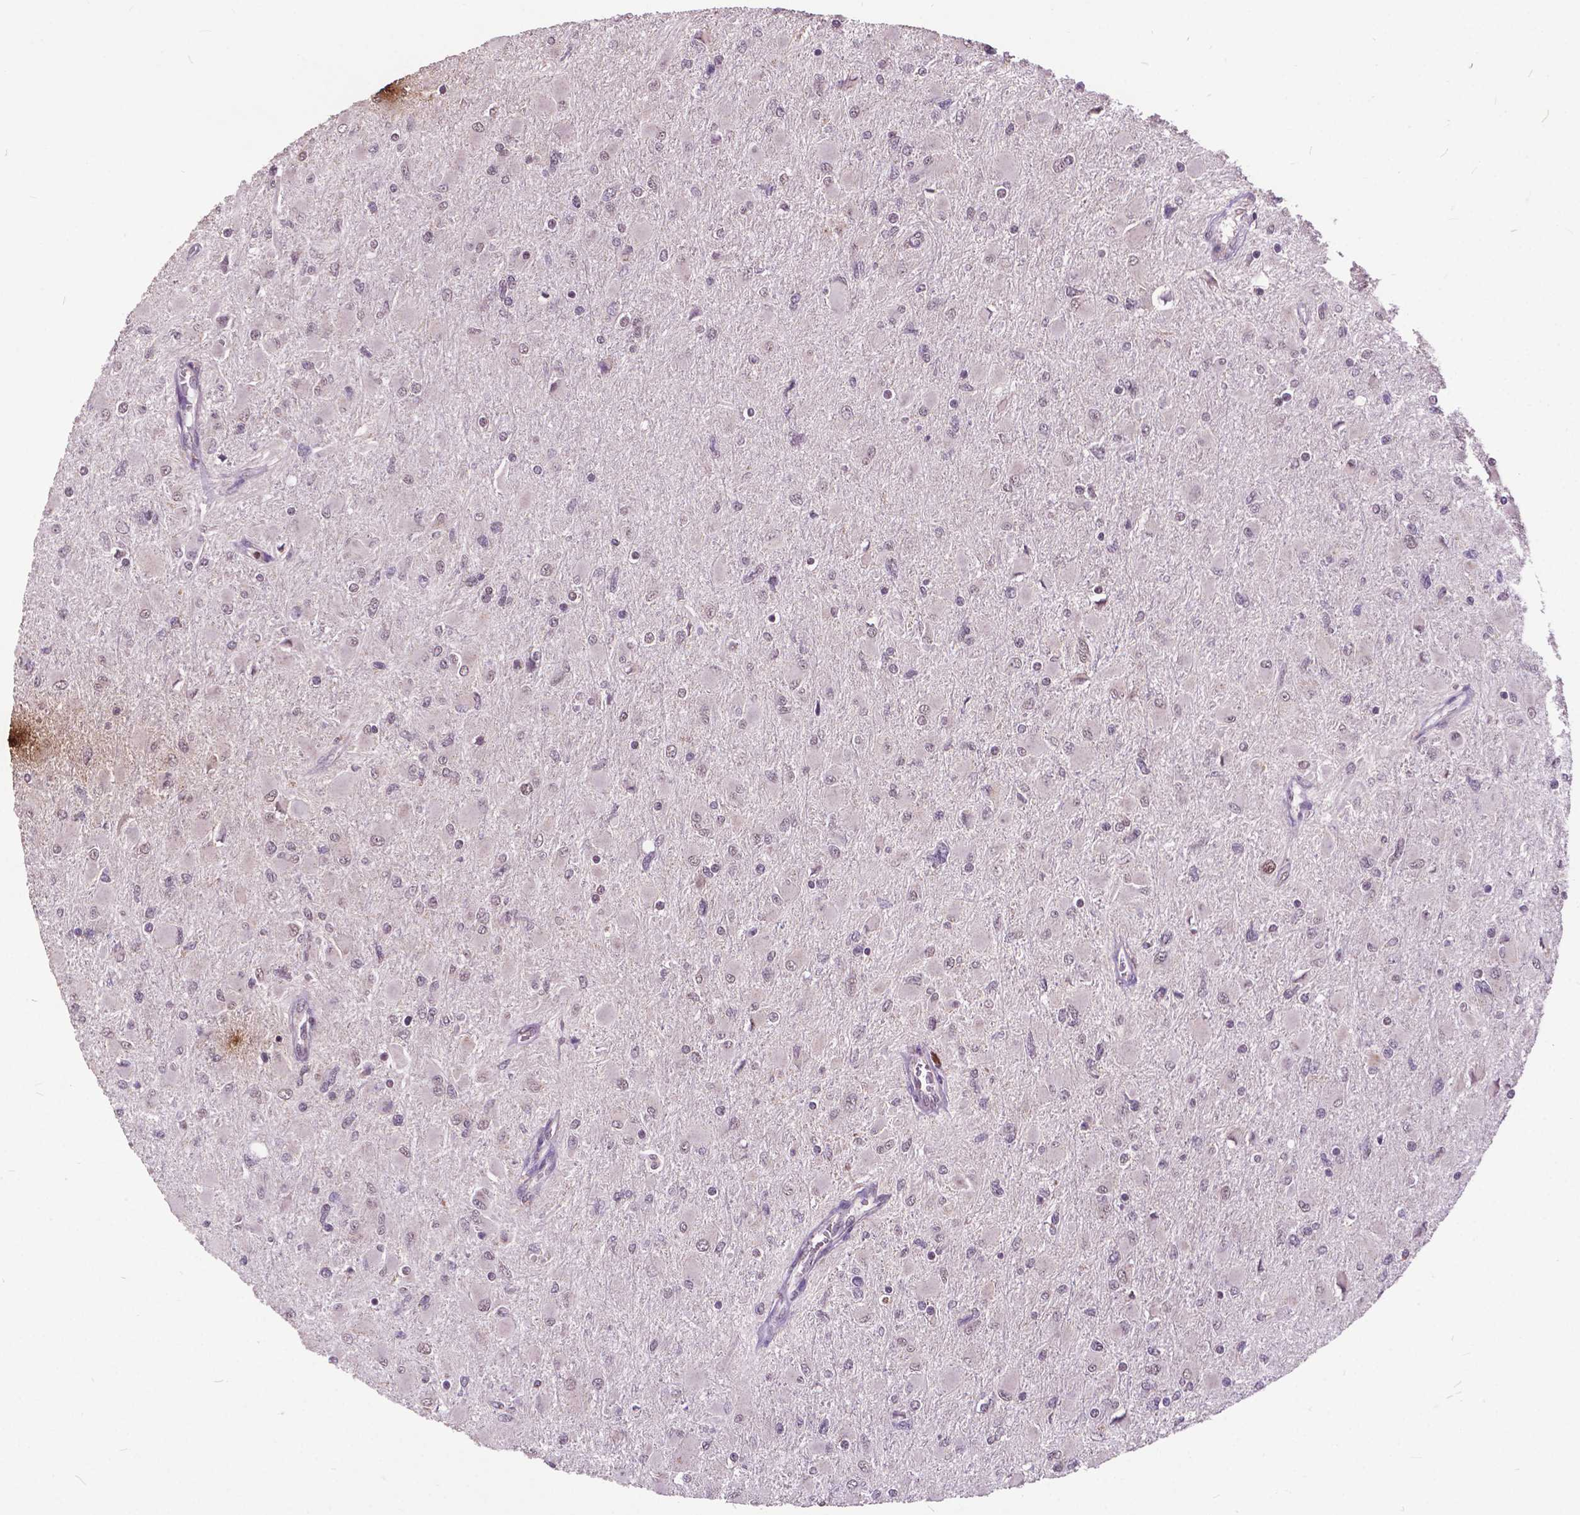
{"staining": {"intensity": "negative", "quantity": "none", "location": "none"}, "tissue": "glioma", "cell_type": "Tumor cells", "image_type": "cancer", "snomed": [{"axis": "morphology", "description": "Glioma, malignant, High grade"}, {"axis": "topography", "description": "Cerebral cortex"}], "caption": "DAB immunohistochemical staining of glioma reveals no significant positivity in tumor cells.", "gene": "MSH2", "patient": {"sex": "female", "age": 36}}